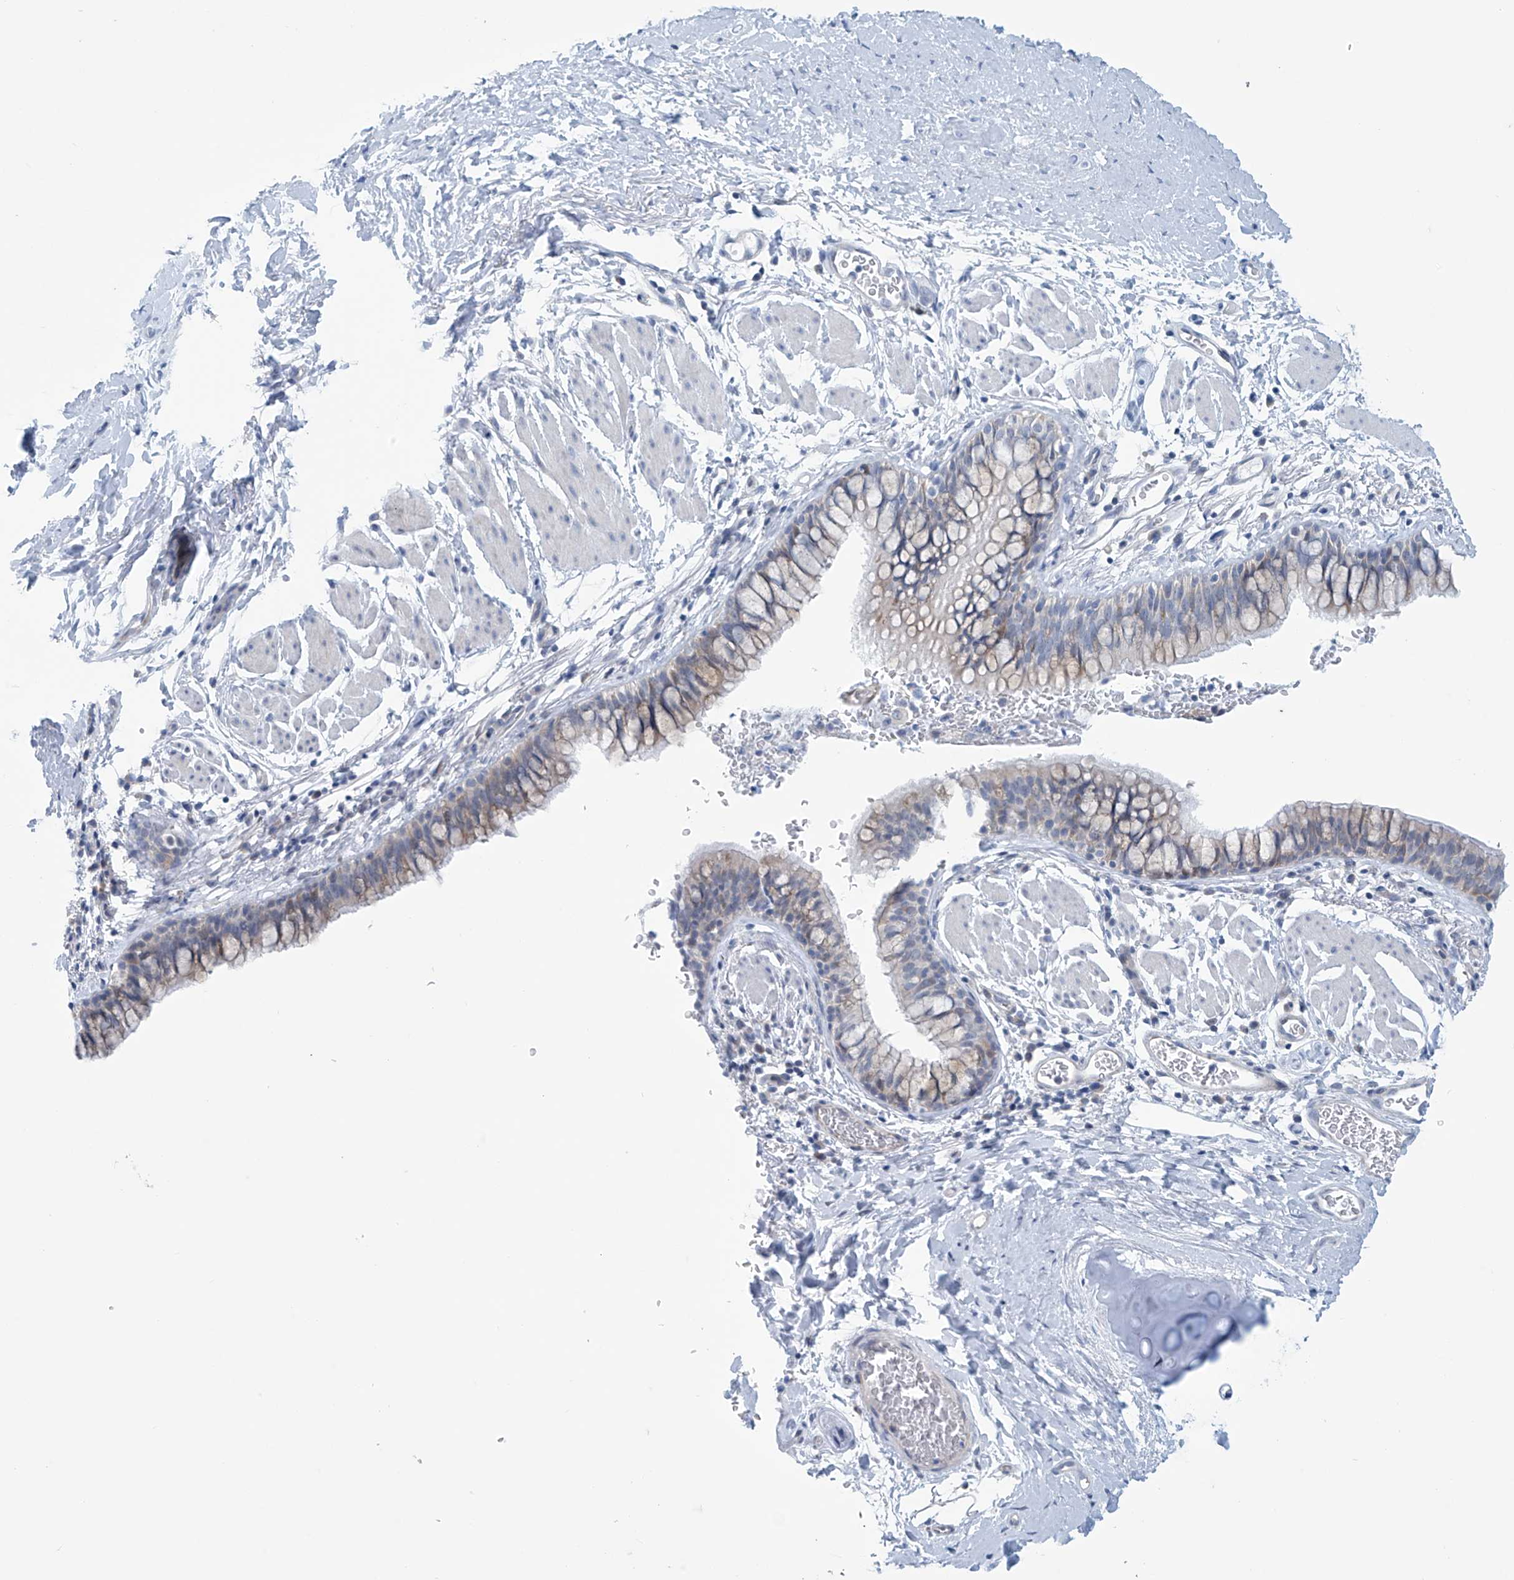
{"staining": {"intensity": "weak", "quantity": "<25%", "location": "cytoplasmic/membranous"}, "tissue": "bronchus", "cell_type": "Respiratory epithelial cells", "image_type": "normal", "snomed": [{"axis": "morphology", "description": "Normal tissue, NOS"}, {"axis": "topography", "description": "Cartilage tissue"}, {"axis": "topography", "description": "Bronchus"}], "caption": "A high-resolution image shows immunohistochemistry staining of benign bronchus, which exhibits no significant expression in respiratory epithelial cells.", "gene": "SLC35A5", "patient": {"sex": "female", "age": 36}}